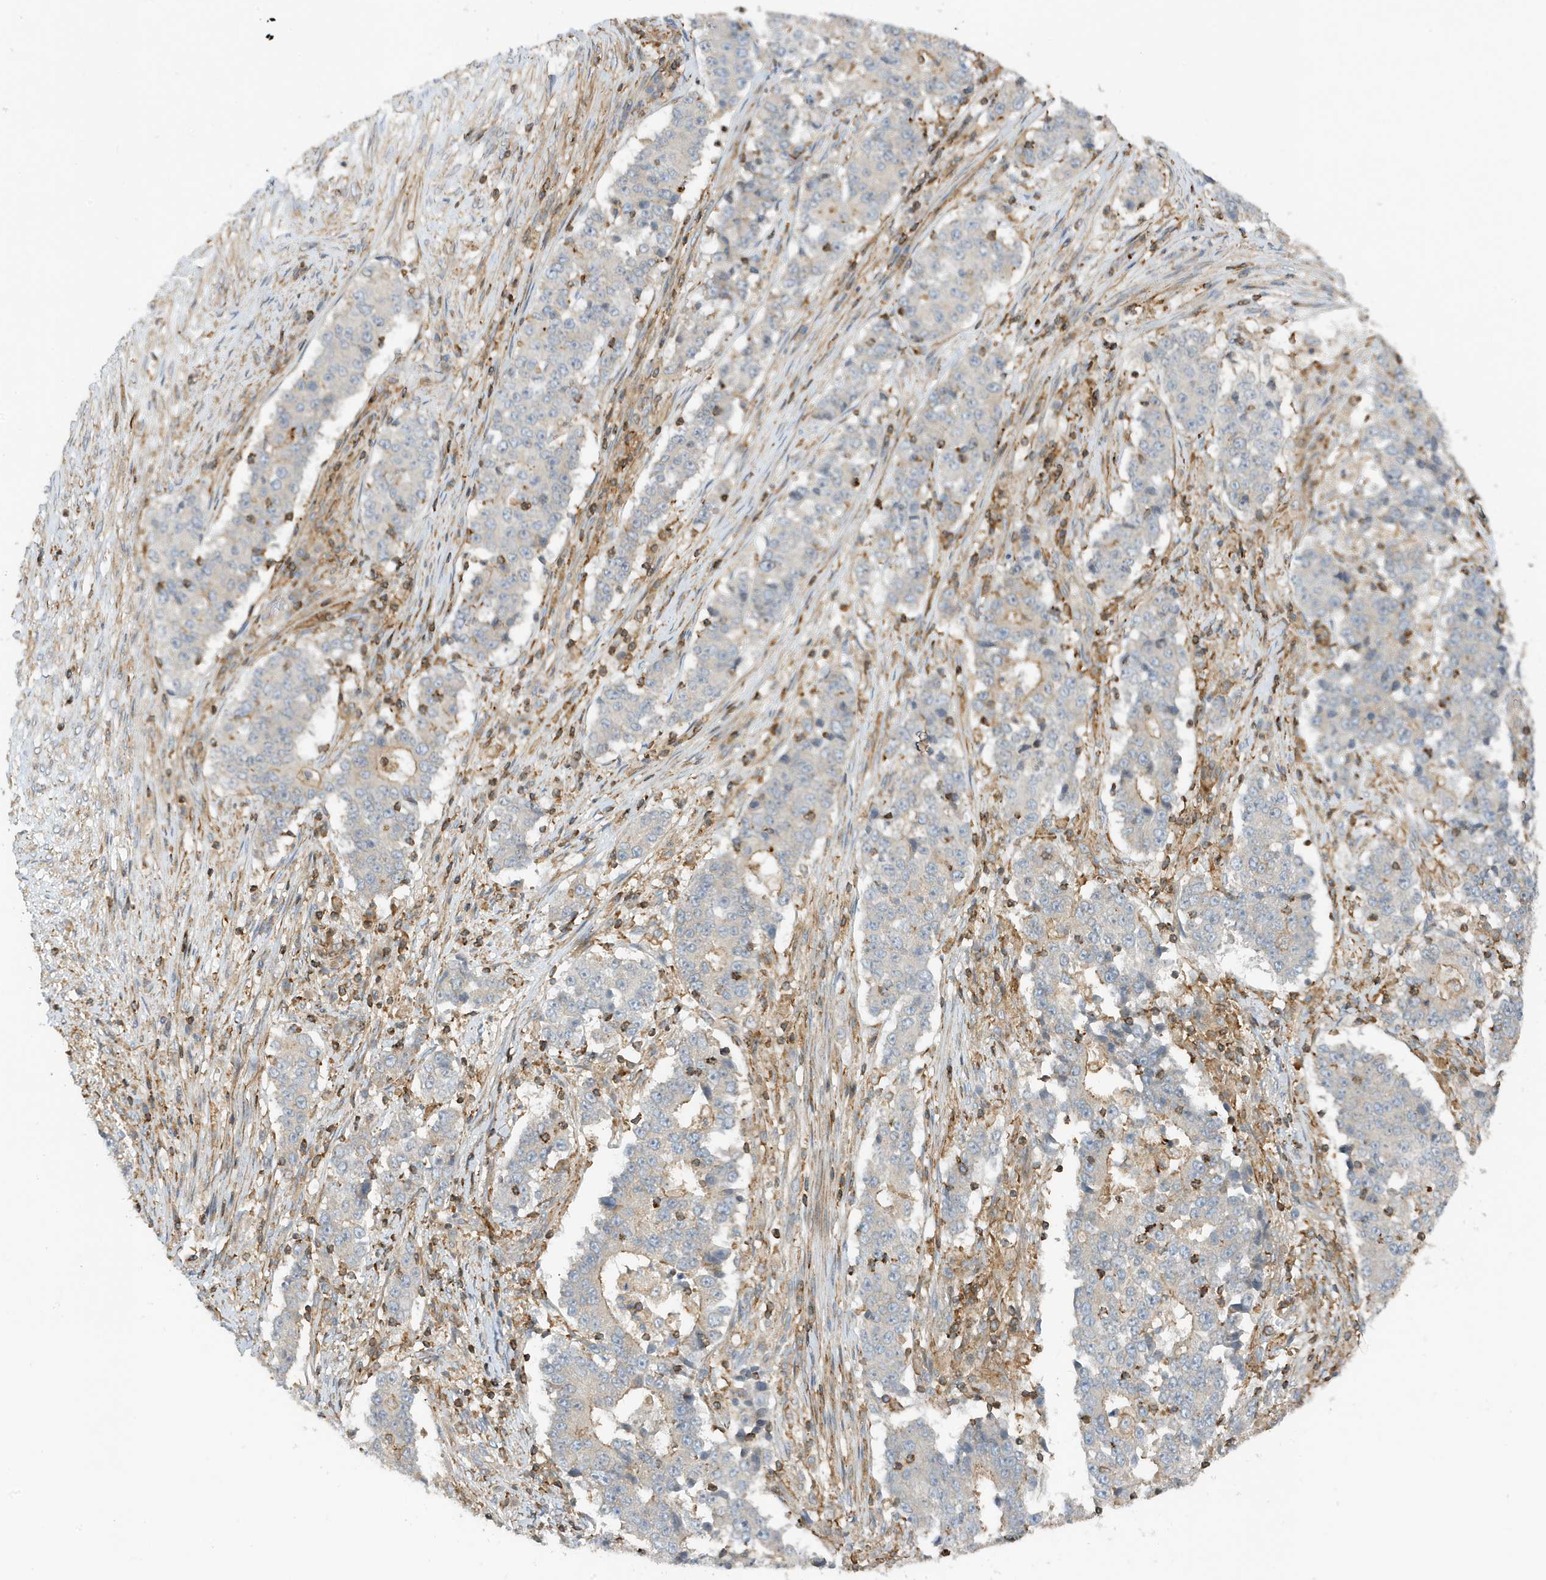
{"staining": {"intensity": "weak", "quantity": "<25%", "location": "cytoplasmic/membranous"}, "tissue": "stomach cancer", "cell_type": "Tumor cells", "image_type": "cancer", "snomed": [{"axis": "morphology", "description": "Adenocarcinoma, NOS"}, {"axis": "topography", "description": "Stomach"}], "caption": "The micrograph displays no significant positivity in tumor cells of stomach cancer.", "gene": "TATDN3", "patient": {"sex": "male", "age": 59}}